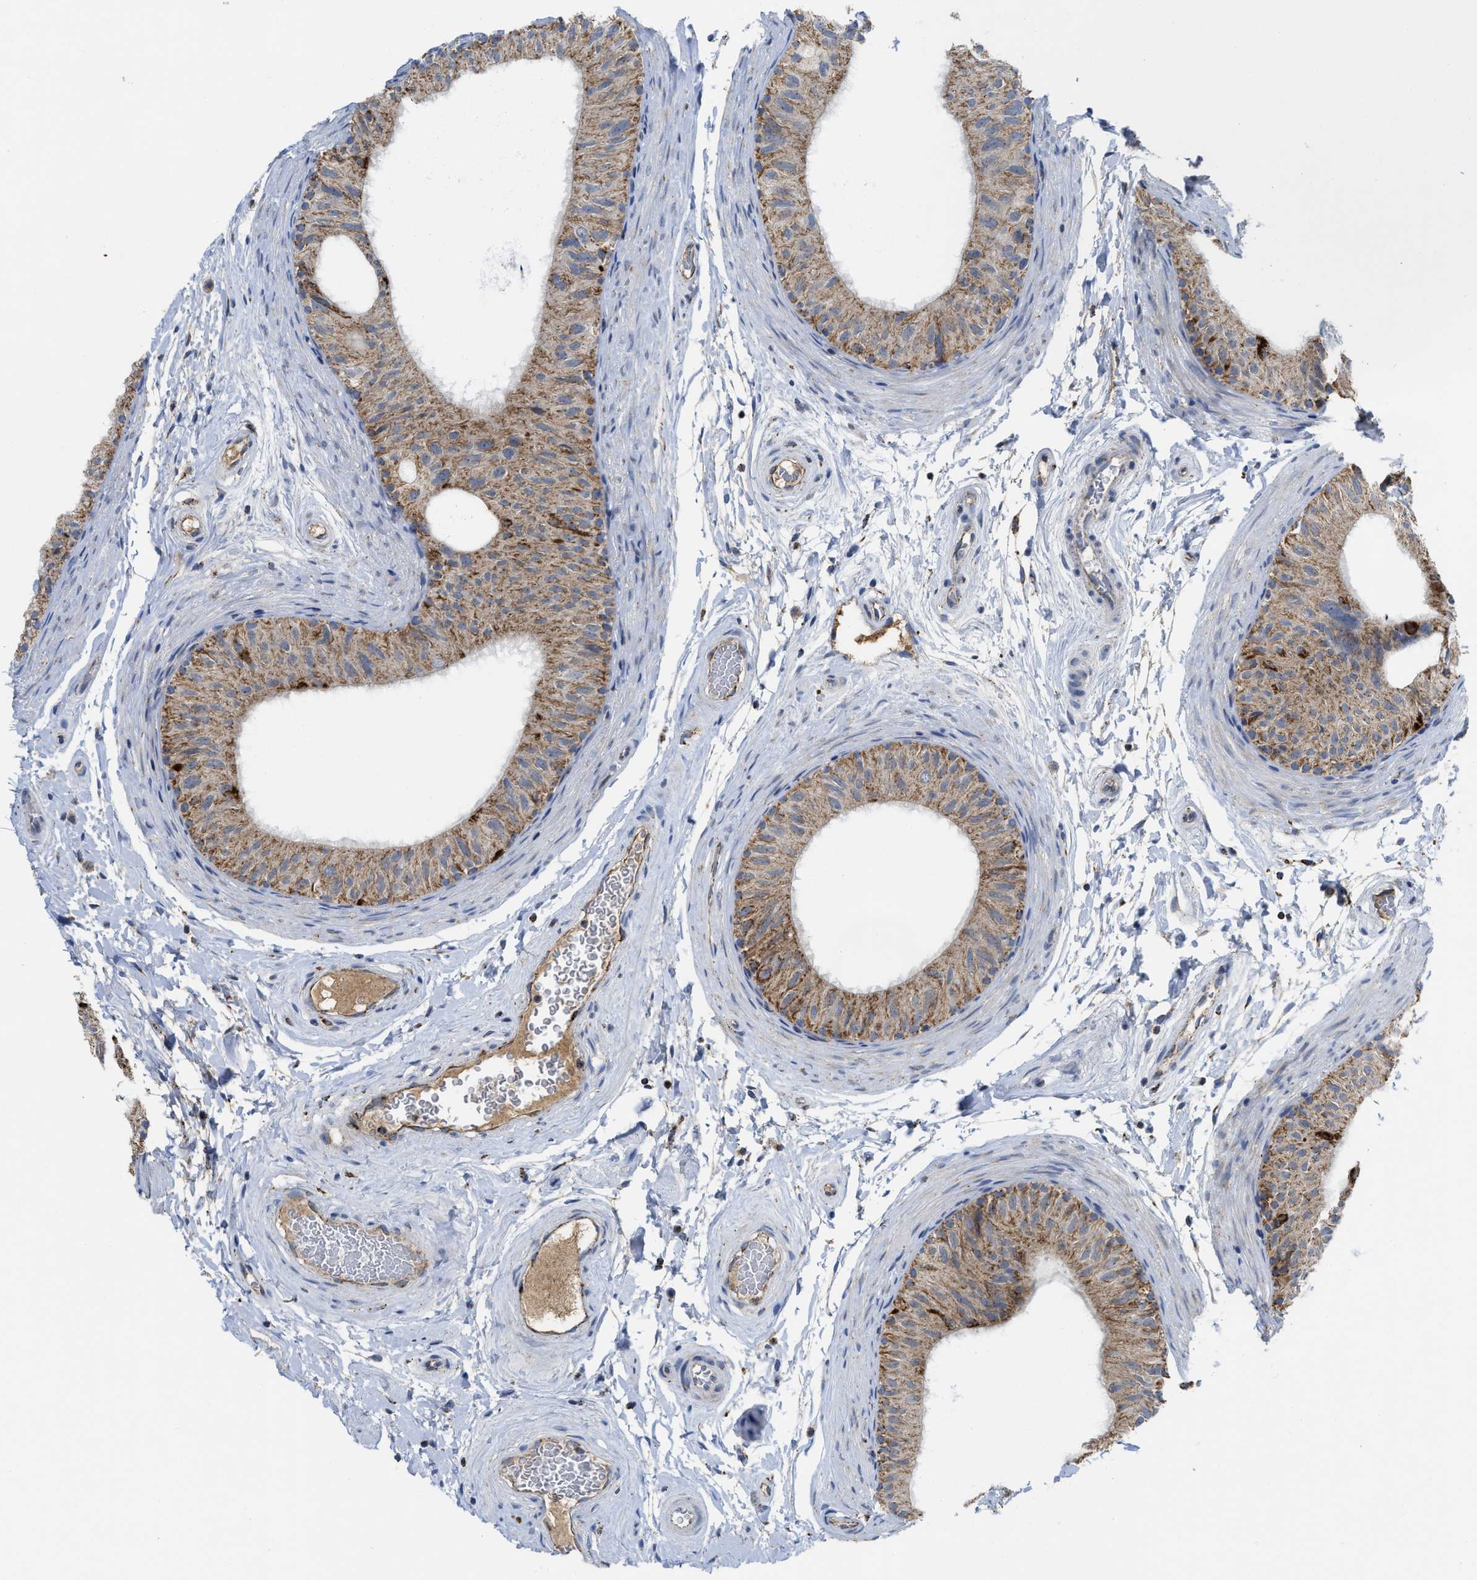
{"staining": {"intensity": "moderate", "quantity": ">75%", "location": "cytoplasmic/membranous"}, "tissue": "epididymis", "cell_type": "Glandular cells", "image_type": "normal", "snomed": [{"axis": "morphology", "description": "Normal tissue, NOS"}, {"axis": "topography", "description": "Epididymis"}], "caption": "Brown immunohistochemical staining in benign epididymis displays moderate cytoplasmic/membranous staining in approximately >75% of glandular cells. Nuclei are stained in blue.", "gene": "GATD3", "patient": {"sex": "male", "age": 34}}